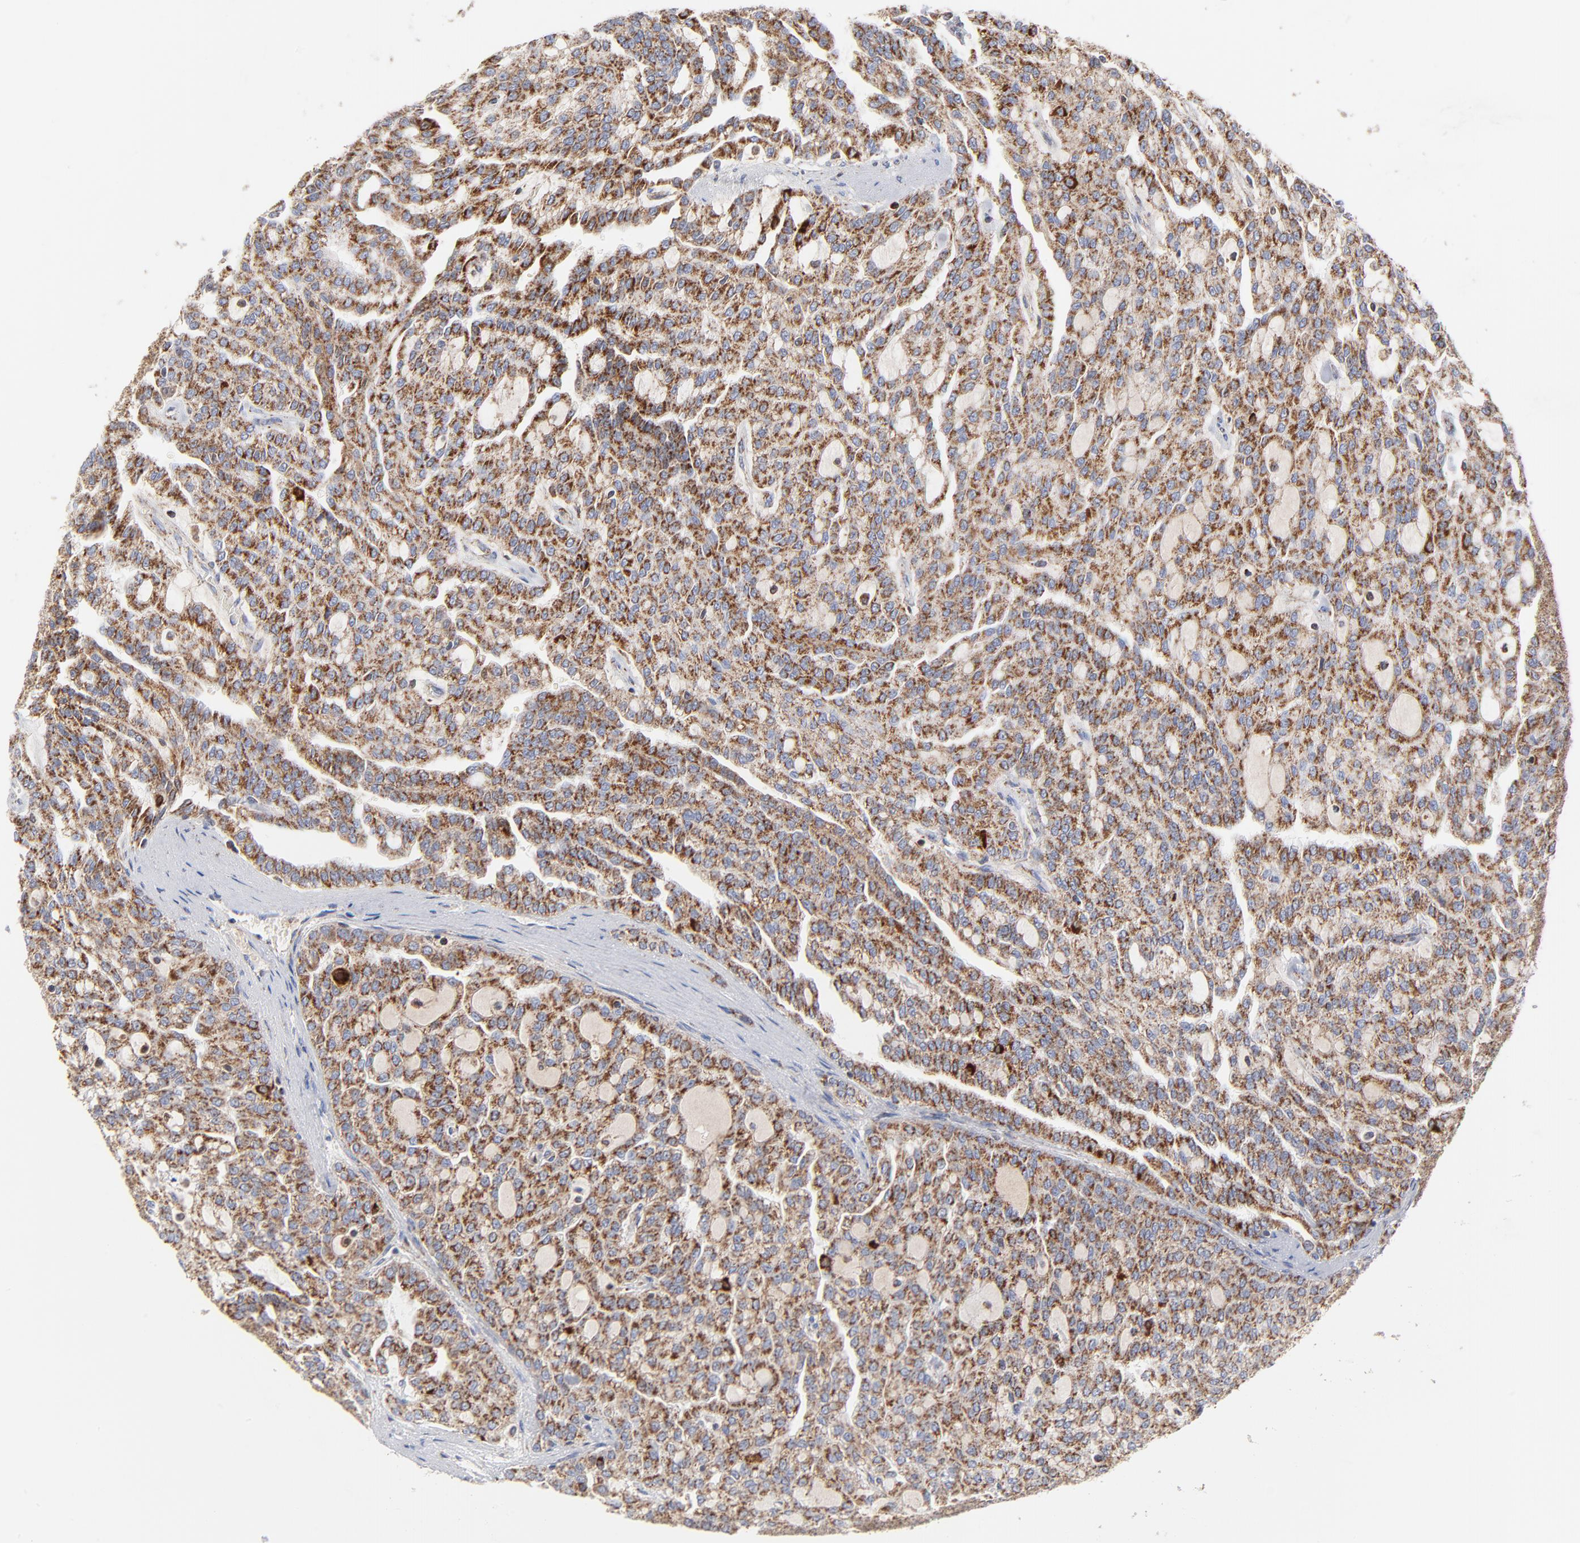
{"staining": {"intensity": "moderate", "quantity": ">75%", "location": "cytoplasmic/membranous"}, "tissue": "renal cancer", "cell_type": "Tumor cells", "image_type": "cancer", "snomed": [{"axis": "morphology", "description": "Adenocarcinoma, NOS"}, {"axis": "topography", "description": "Kidney"}], "caption": "Immunohistochemical staining of adenocarcinoma (renal) shows medium levels of moderate cytoplasmic/membranous positivity in approximately >75% of tumor cells. (Stains: DAB in brown, nuclei in blue, Microscopy: brightfield microscopy at high magnification).", "gene": "DIABLO", "patient": {"sex": "male", "age": 63}}